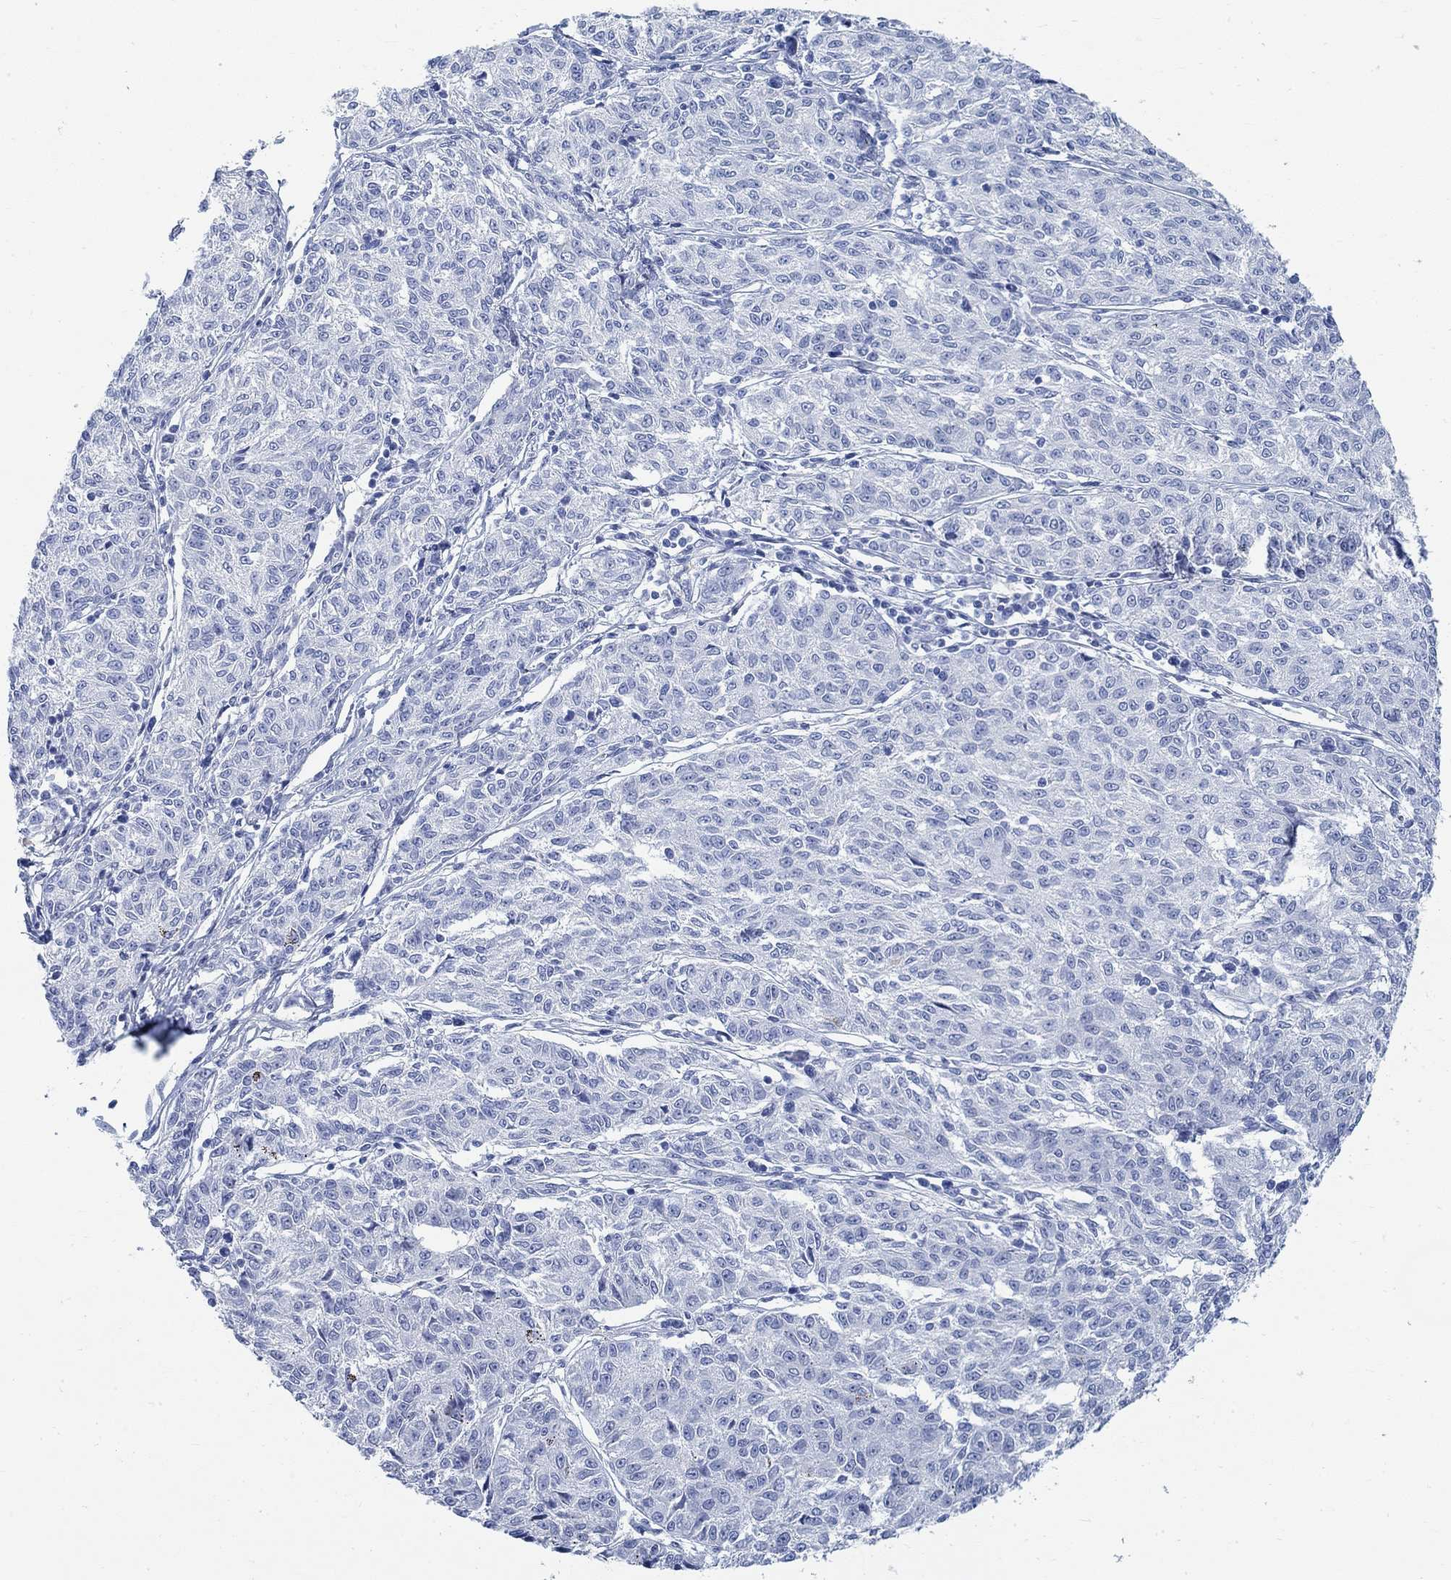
{"staining": {"intensity": "negative", "quantity": "none", "location": "none"}, "tissue": "melanoma", "cell_type": "Tumor cells", "image_type": "cancer", "snomed": [{"axis": "morphology", "description": "Malignant melanoma, NOS"}, {"axis": "topography", "description": "Skin"}], "caption": "This is an IHC micrograph of human melanoma. There is no staining in tumor cells.", "gene": "RBM20", "patient": {"sex": "female", "age": 72}}